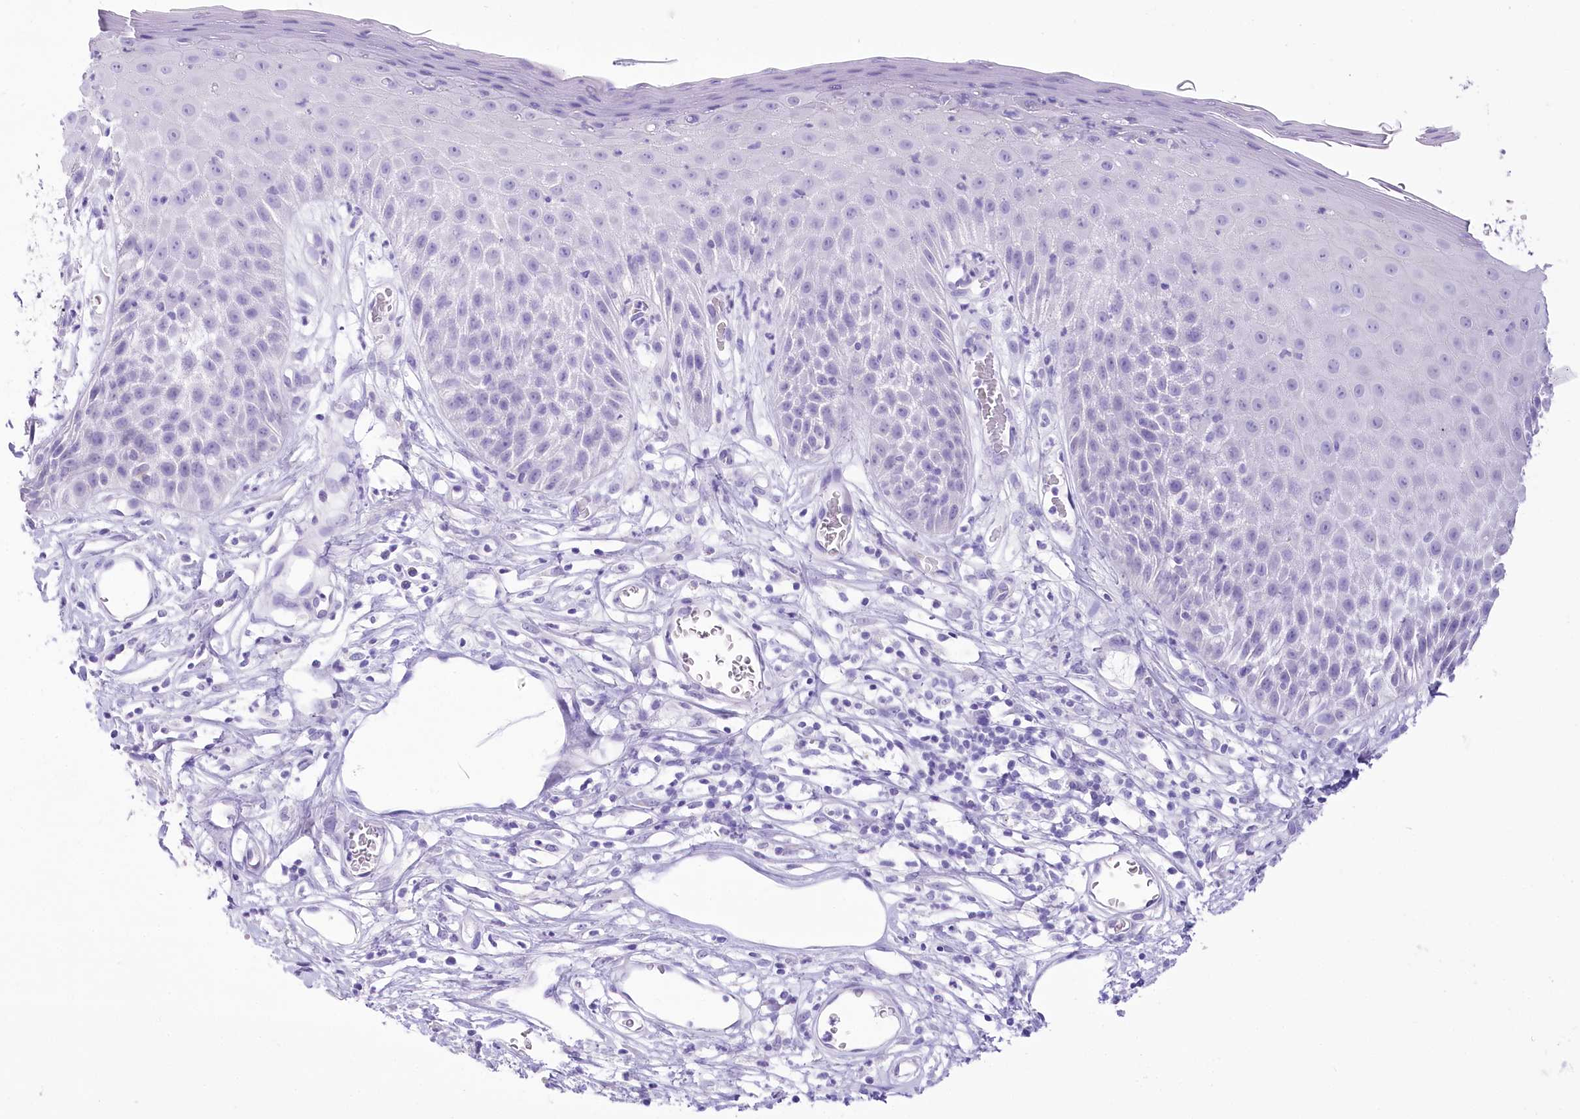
{"staining": {"intensity": "moderate", "quantity": "<25%", "location": "cytoplasmic/membranous"}, "tissue": "skin", "cell_type": "Epidermal cells", "image_type": "normal", "snomed": [{"axis": "morphology", "description": "Normal tissue, NOS"}, {"axis": "topography", "description": "Vulva"}], "caption": "Protein staining reveals moderate cytoplasmic/membranous expression in about <25% of epidermal cells in benign skin.", "gene": "PBLD", "patient": {"sex": "female", "age": 68}}